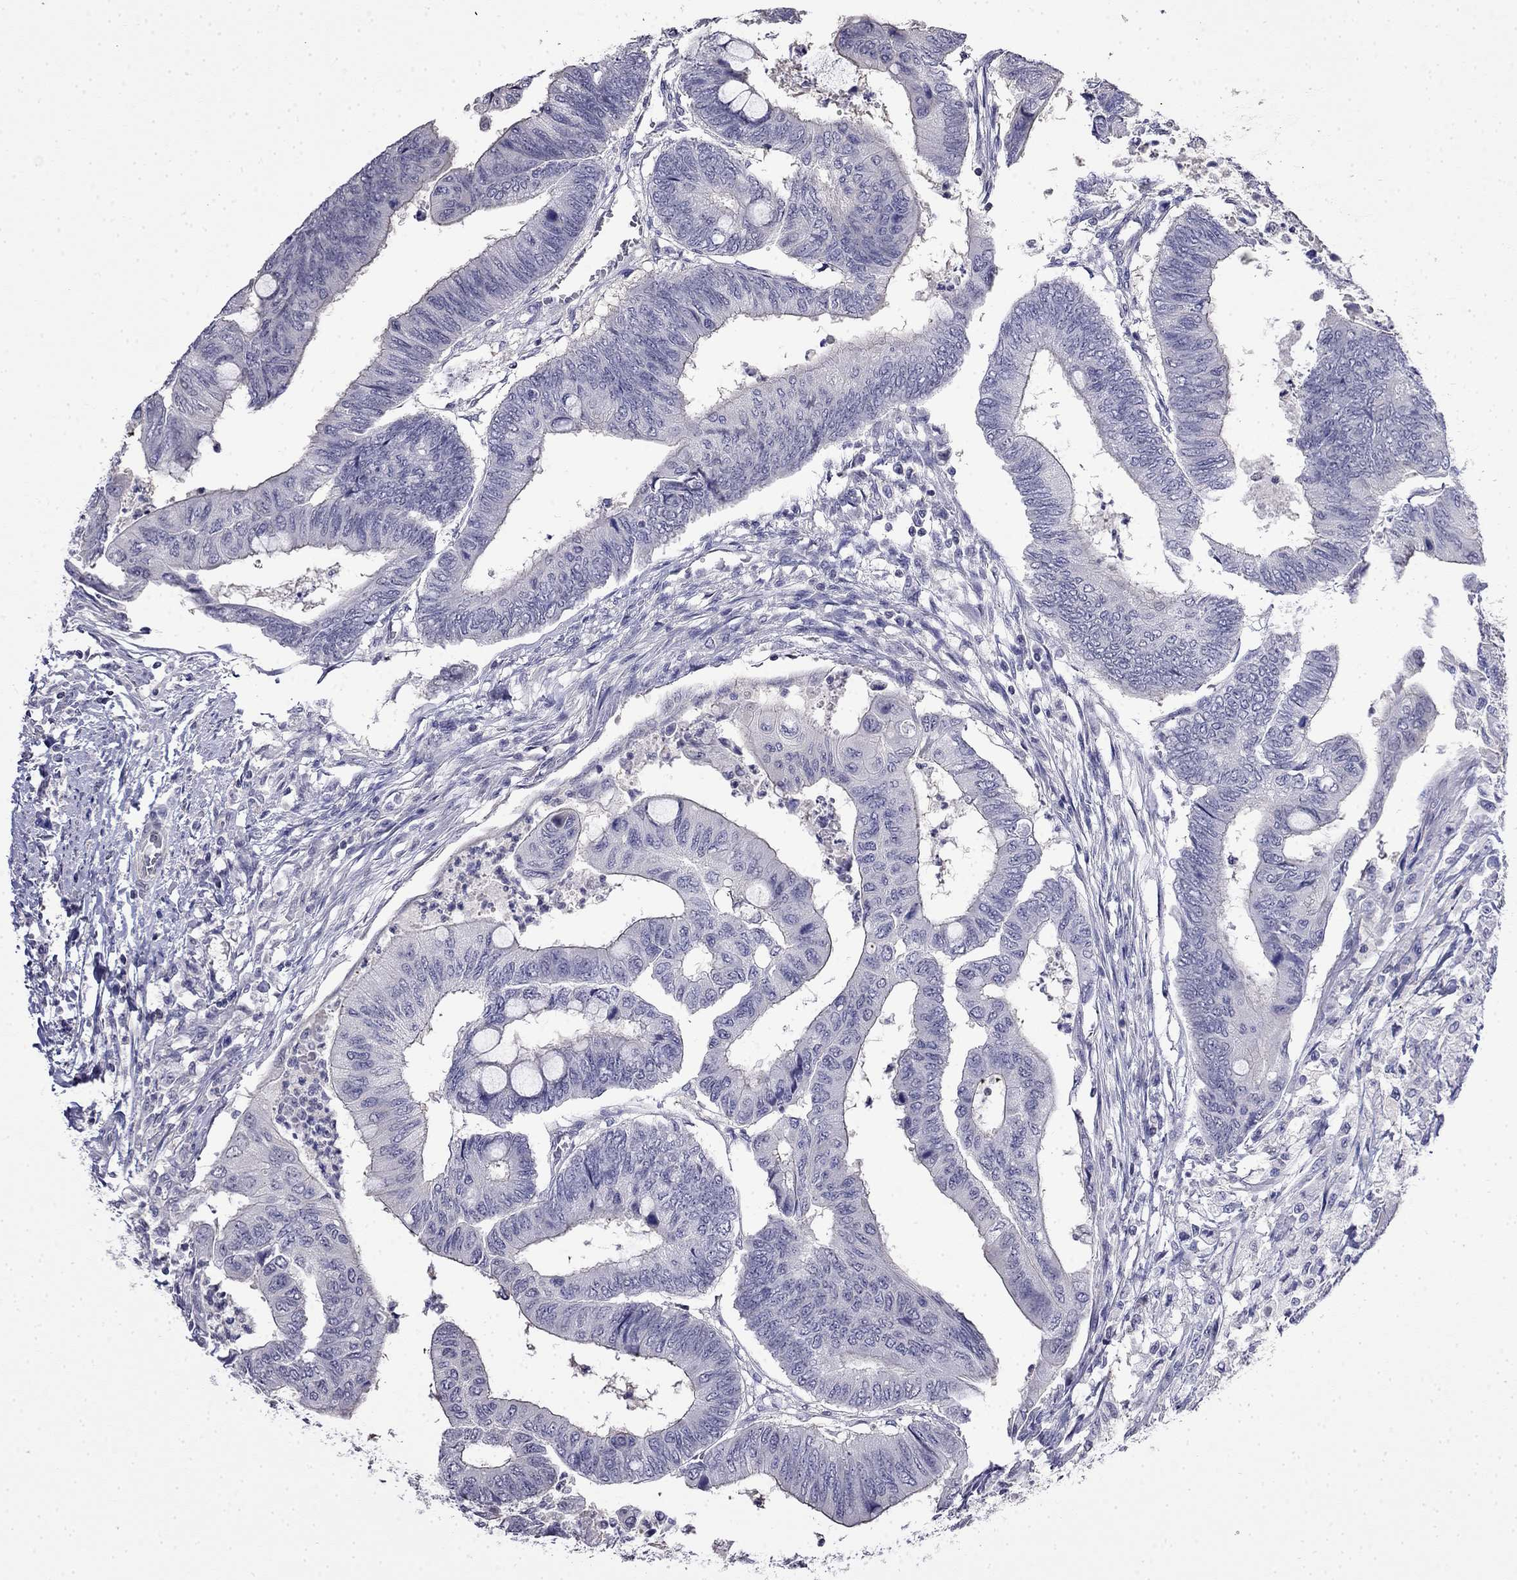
{"staining": {"intensity": "negative", "quantity": "none", "location": "none"}, "tissue": "colorectal cancer", "cell_type": "Tumor cells", "image_type": "cancer", "snomed": [{"axis": "morphology", "description": "Normal tissue, NOS"}, {"axis": "morphology", "description": "Adenocarcinoma, NOS"}, {"axis": "topography", "description": "Rectum"}, {"axis": "topography", "description": "Peripheral nerve tissue"}], "caption": "Photomicrograph shows no protein staining in tumor cells of colorectal cancer tissue.", "gene": "GUCA1B", "patient": {"sex": "male", "age": 92}}